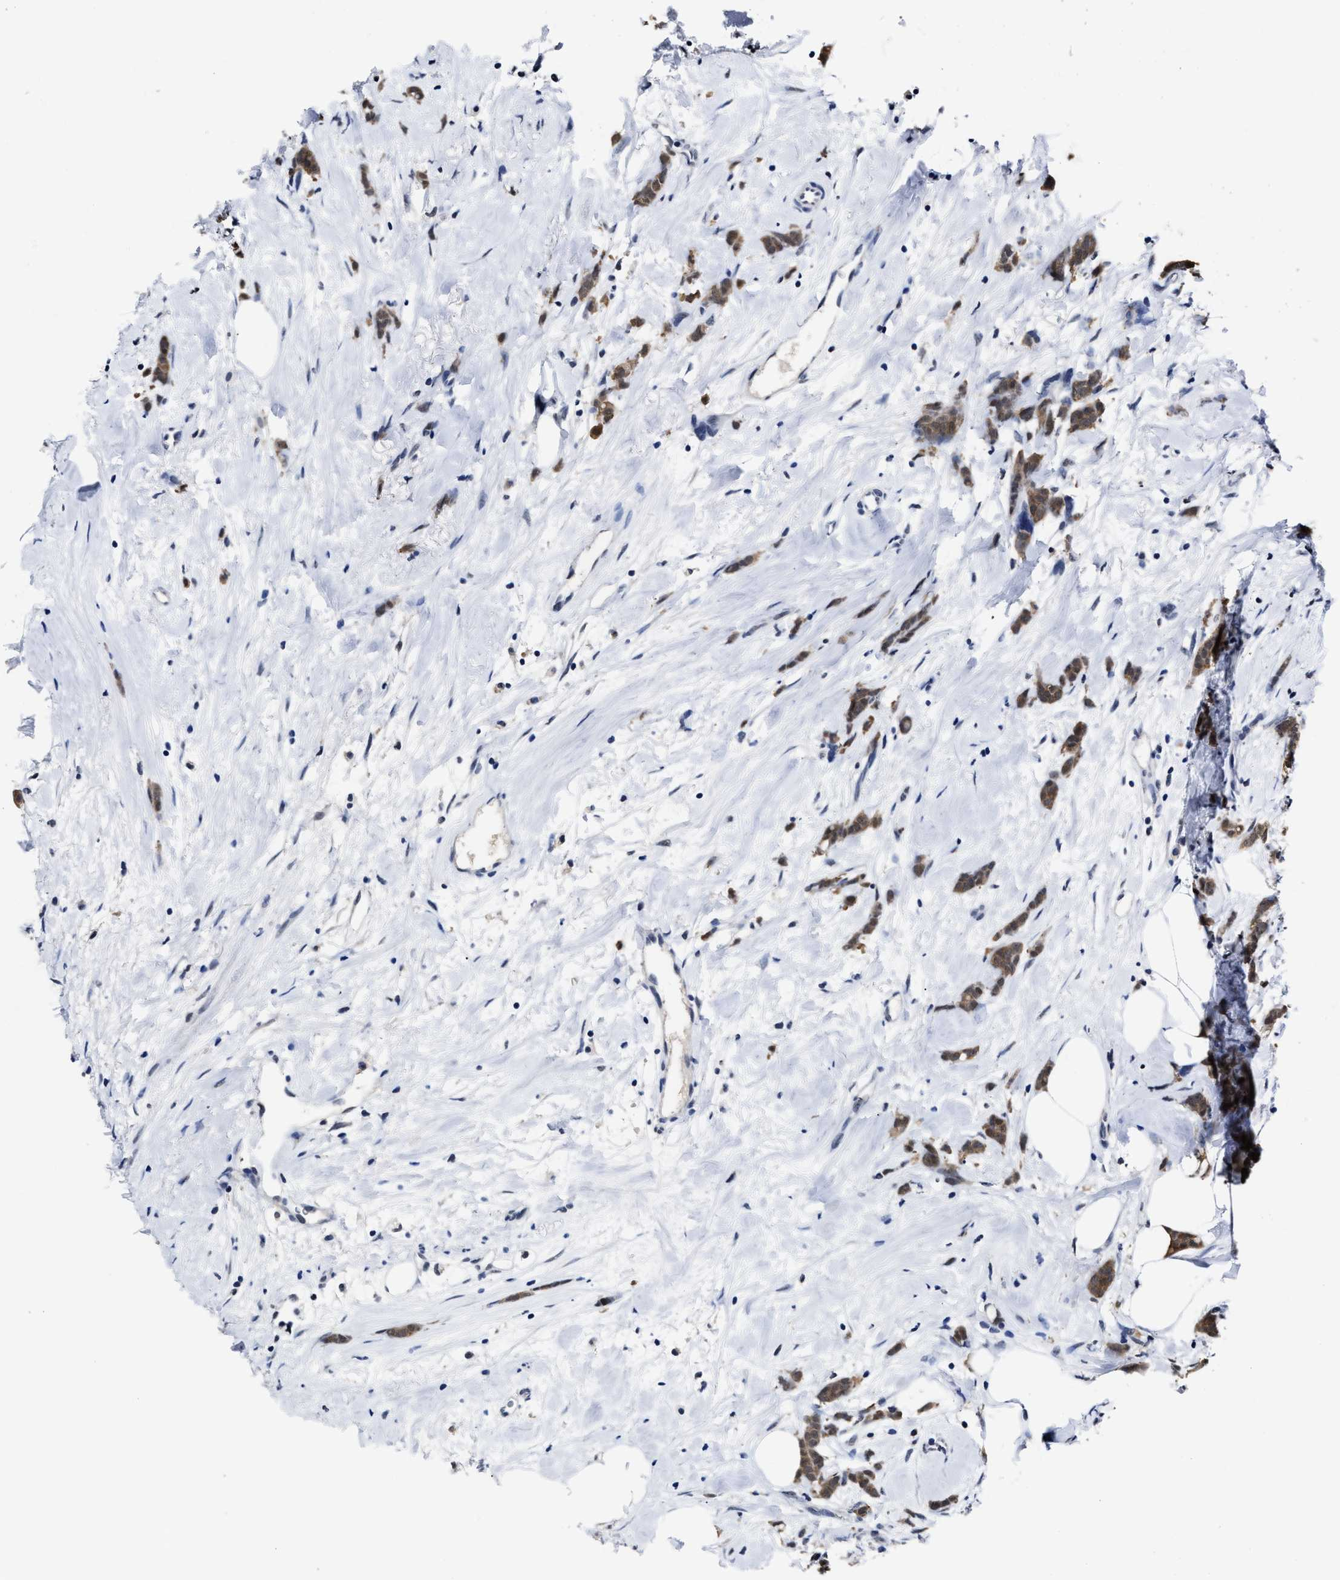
{"staining": {"intensity": "moderate", "quantity": ">75%", "location": "cytoplasmic/membranous"}, "tissue": "breast cancer", "cell_type": "Tumor cells", "image_type": "cancer", "snomed": [{"axis": "morphology", "description": "Lobular carcinoma, in situ"}, {"axis": "morphology", "description": "Lobular carcinoma"}, {"axis": "topography", "description": "Breast"}], "caption": "Protein expression analysis of lobular carcinoma in situ (breast) shows moderate cytoplasmic/membranous positivity in about >75% of tumor cells. The staining was performed using DAB to visualize the protein expression in brown, while the nuclei were stained in blue with hematoxylin (Magnification: 20x).", "gene": "PRPF4B", "patient": {"sex": "female", "age": 41}}